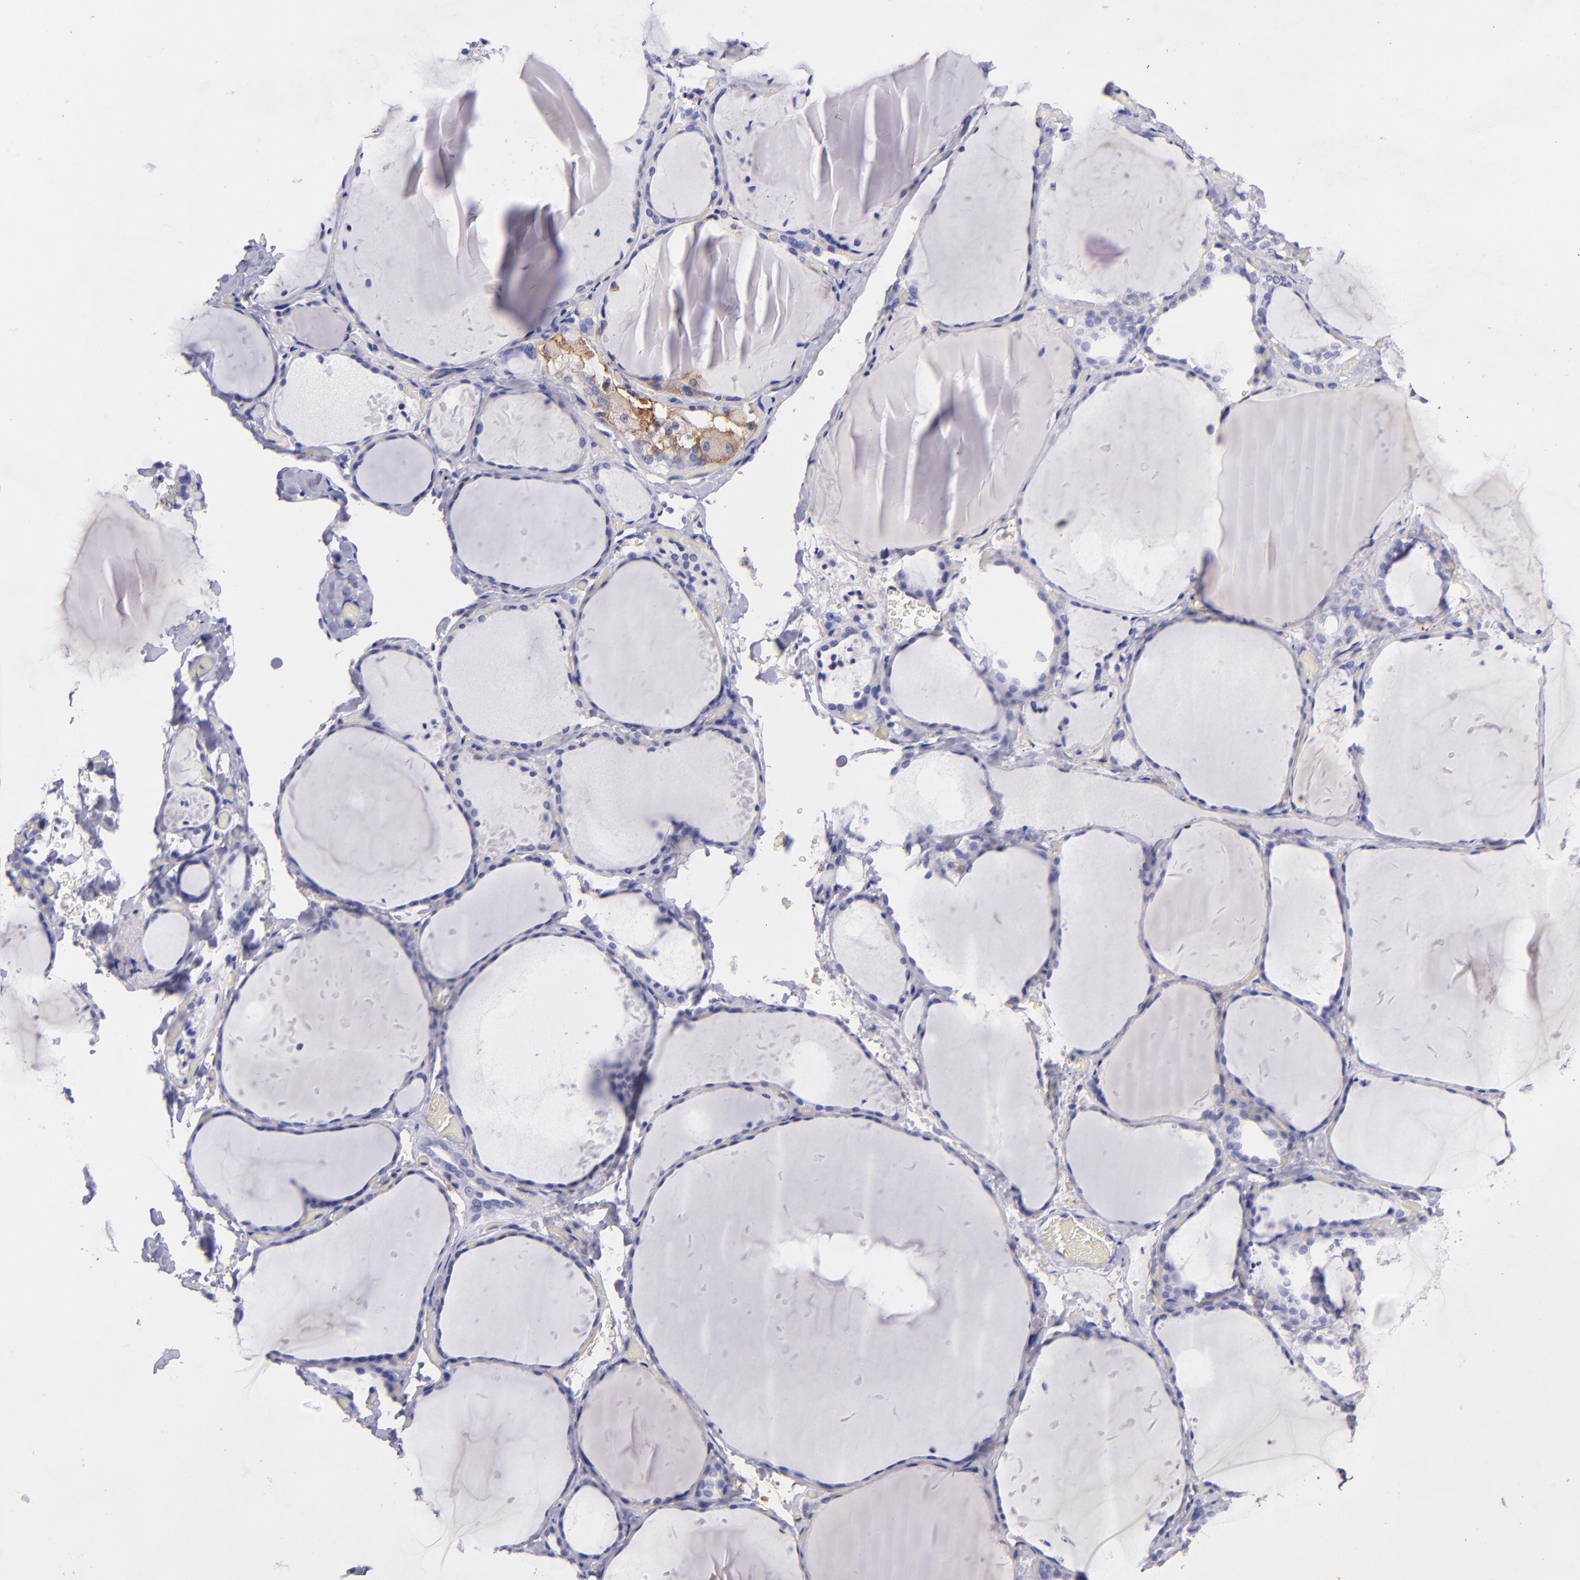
{"staining": {"intensity": "negative", "quantity": "none", "location": "none"}, "tissue": "thyroid gland", "cell_type": "Glandular cells", "image_type": "normal", "snomed": [{"axis": "morphology", "description": "Normal tissue, NOS"}, {"axis": "topography", "description": "Thyroid gland"}], "caption": "Immunohistochemistry micrograph of benign thyroid gland: thyroid gland stained with DAB (3,3'-diaminobenzidine) exhibits no significant protein staining in glandular cells.", "gene": "RET", "patient": {"sex": "female", "age": 22}}